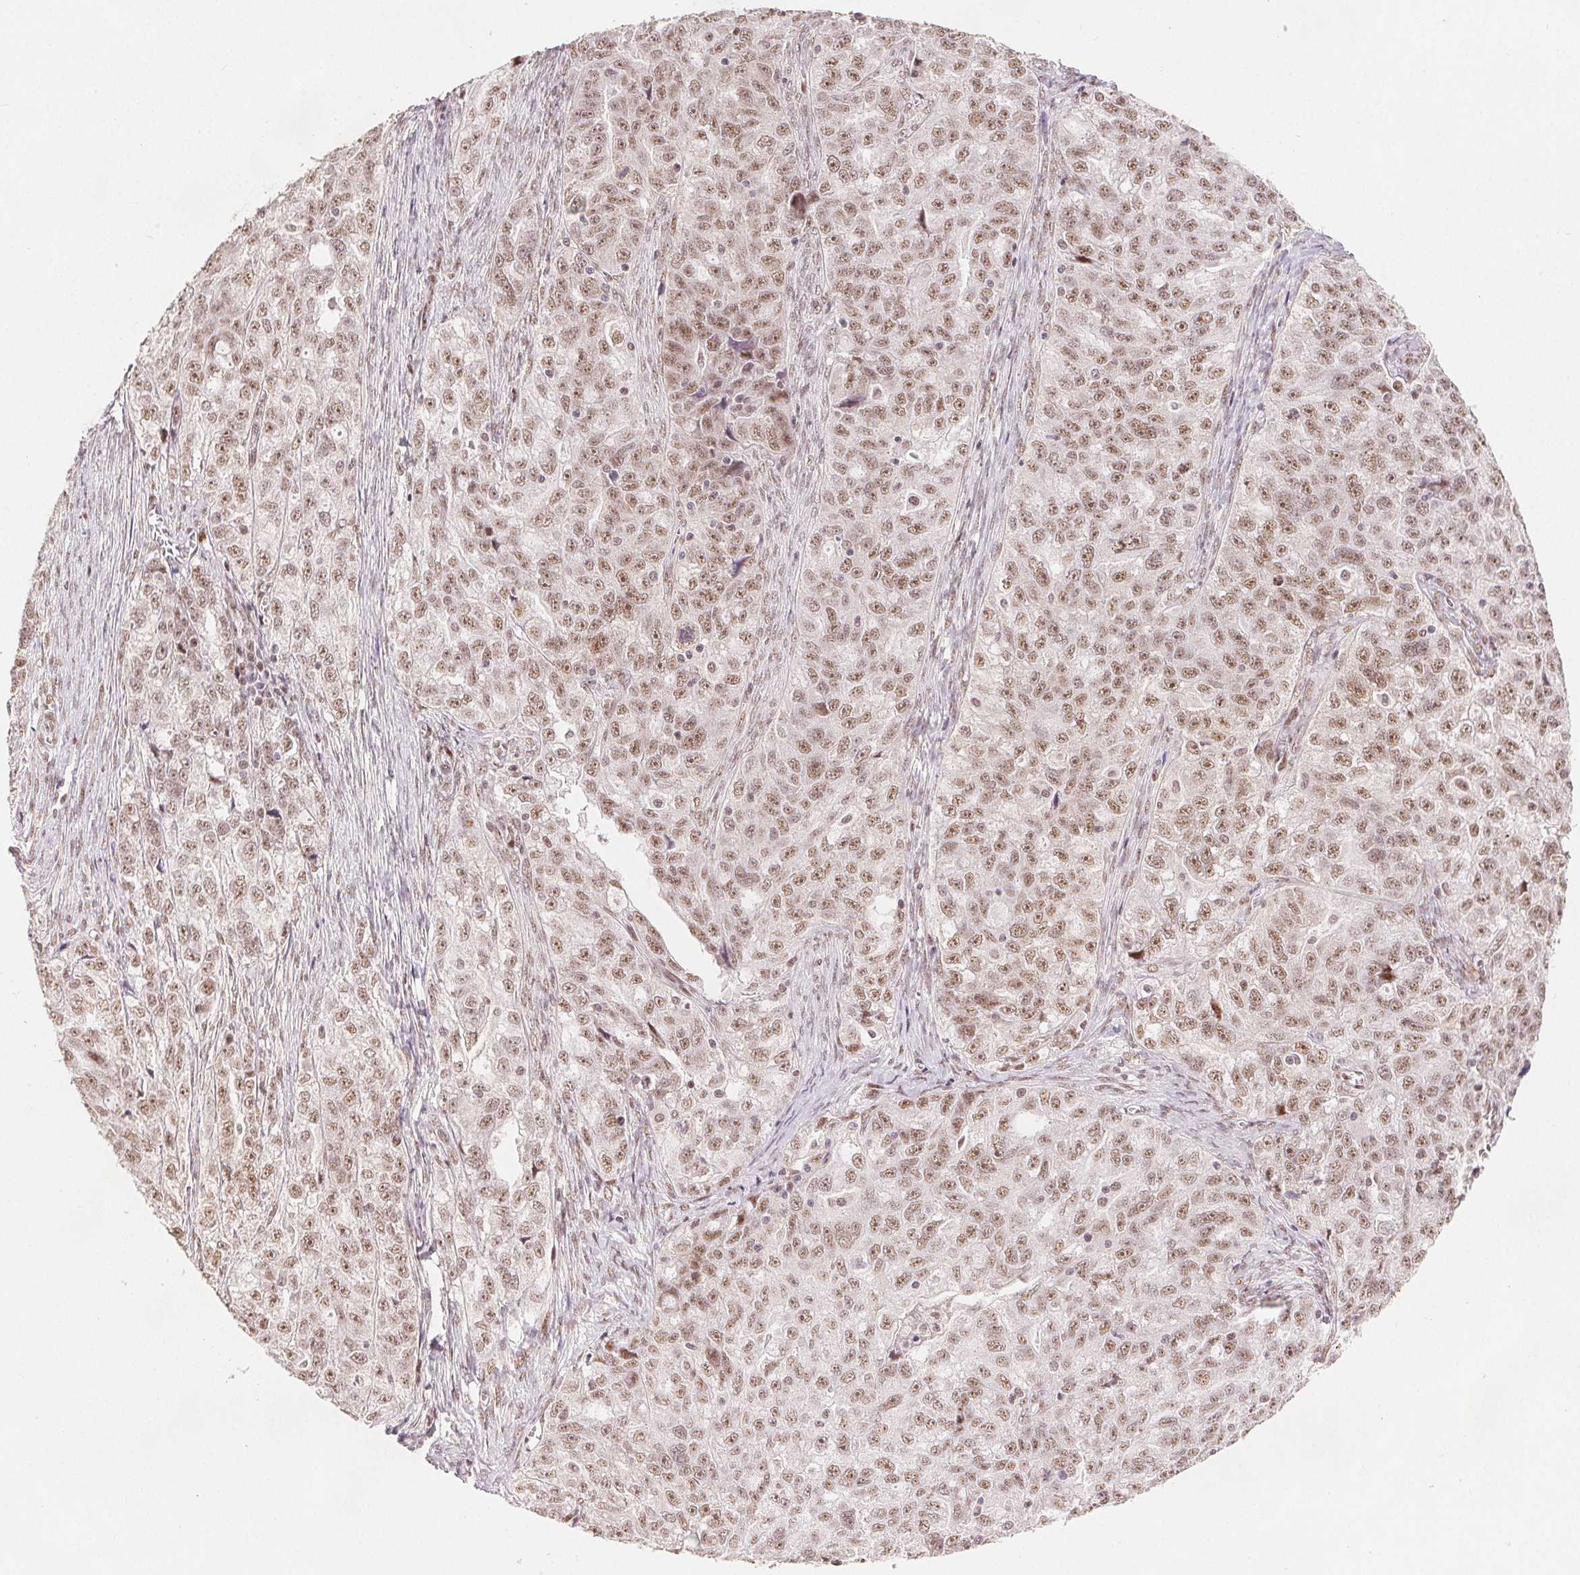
{"staining": {"intensity": "weak", "quantity": ">75%", "location": "nuclear"}, "tissue": "ovarian cancer", "cell_type": "Tumor cells", "image_type": "cancer", "snomed": [{"axis": "morphology", "description": "Cystadenocarcinoma, serous, NOS"}, {"axis": "topography", "description": "Ovary"}], "caption": "DAB immunohistochemical staining of ovarian serous cystadenocarcinoma shows weak nuclear protein expression in approximately >75% of tumor cells. (brown staining indicates protein expression, while blue staining denotes nuclei).", "gene": "ZNF703", "patient": {"sex": "female", "age": 51}}